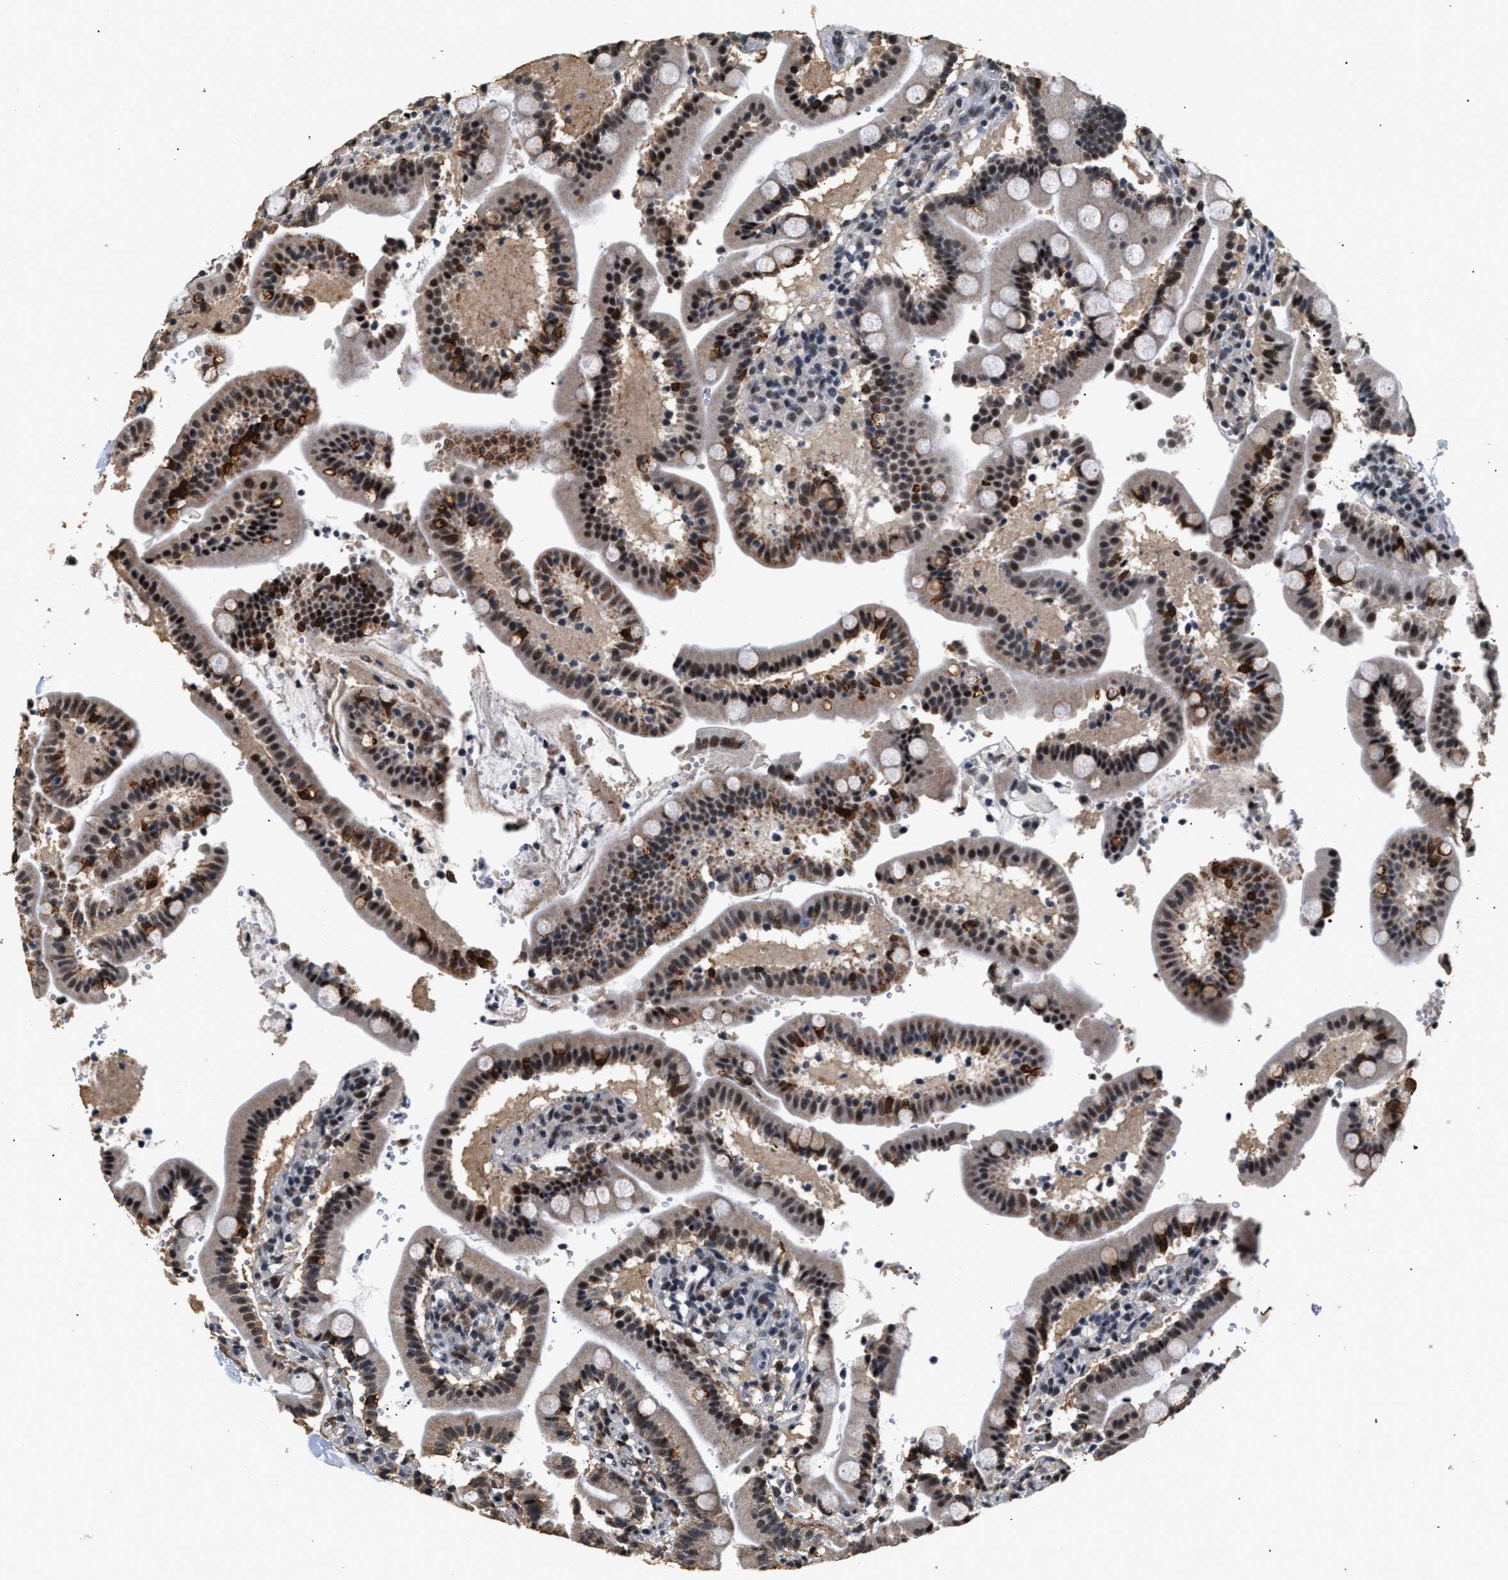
{"staining": {"intensity": "moderate", "quantity": "25%-75%", "location": "cytoplasmic/membranous,nuclear"}, "tissue": "duodenum", "cell_type": "Glandular cells", "image_type": "normal", "snomed": [{"axis": "morphology", "description": "Normal tissue, NOS"}, {"axis": "topography", "description": "Small intestine, NOS"}], "caption": "A medium amount of moderate cytoplasmic/membranous,nuclear staining is seen in about 25%-75% of glandular cells in unremarkable duodenum.", "gene": "THOC1", "patient": {"sex": "female", "age": 71}}